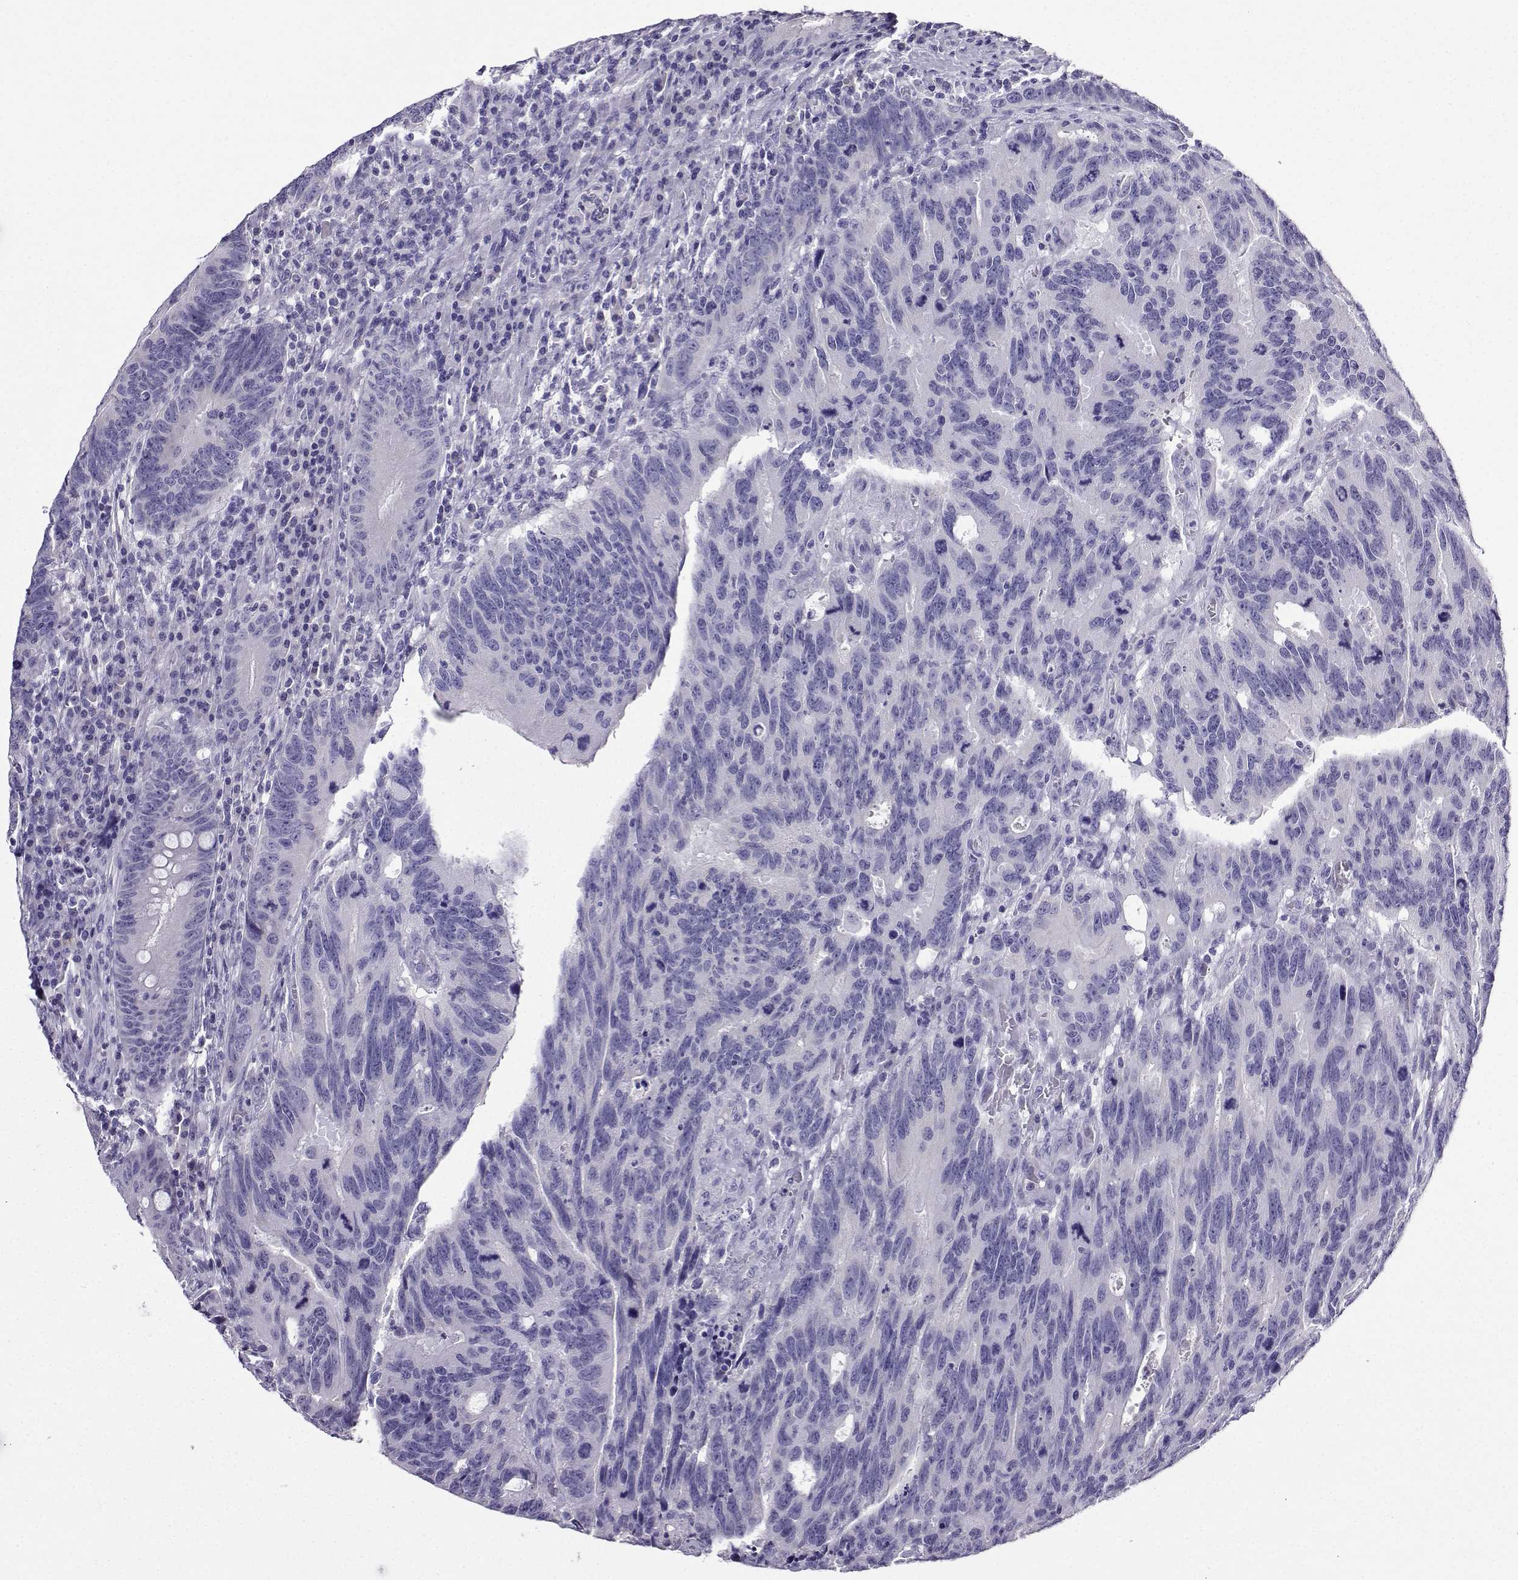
{"staining": {"intensity": "negative", "quantity": "none", "location": "none"}, "tissue": "colorectal cancer", "cell_type": "Tumor cells", "image_type": "cancer", "snomed": [{"axis": "morphology", "description": "Adenocarcinoma, NOS"}, {"axis": "topography", "description": "Colon"}], "caption": "Immunohistochemical staining of colorectal cancer exhibits no significant positivity in tumor cells.", "gene": "LINGO1", "patient": {"sex": "female", "age": 77}}